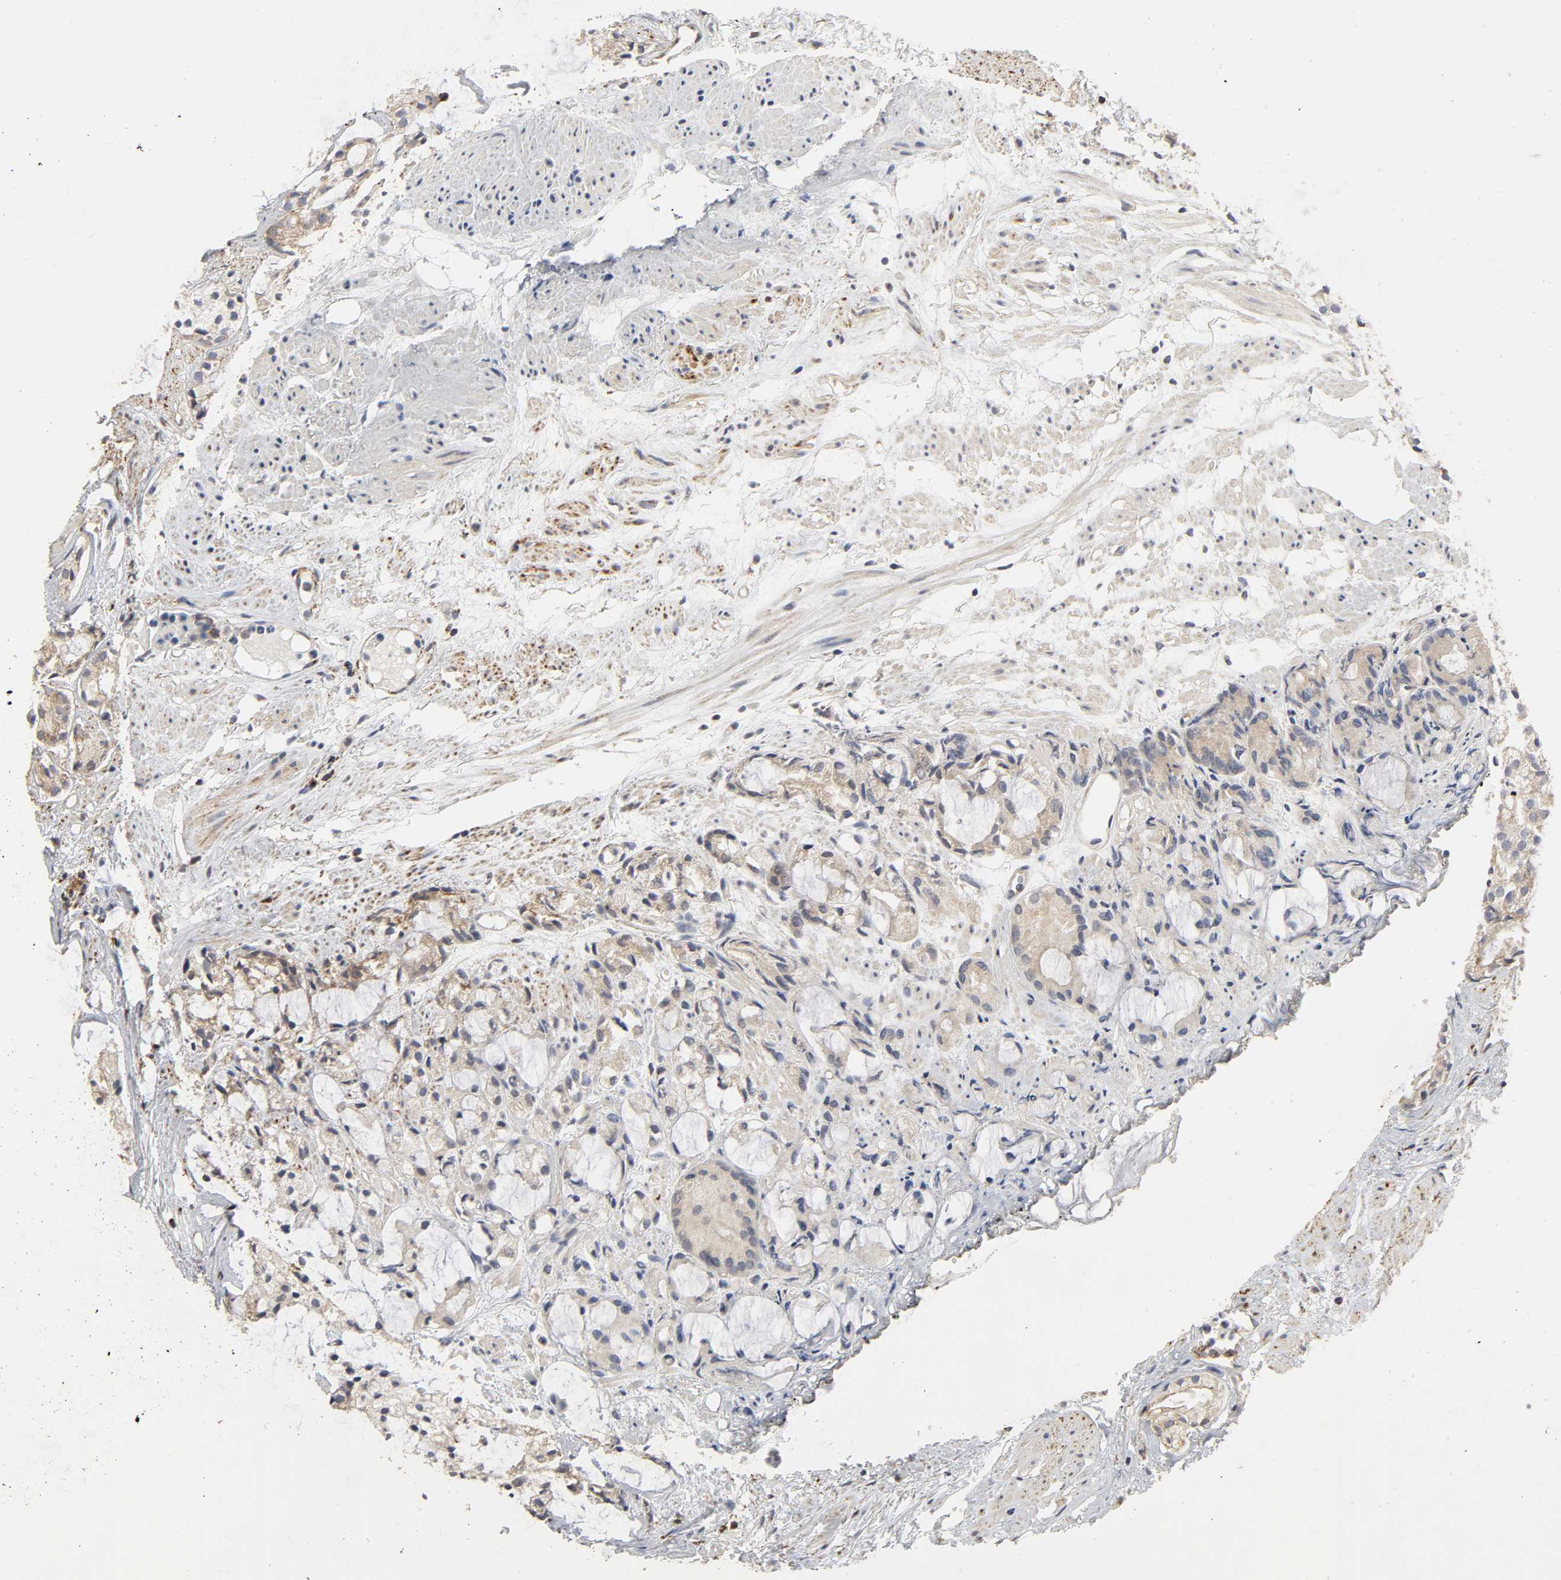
{"staining": {"intensity": "weak", "quantity": ">75%", "location": "cytoplasmic/membranous"}, "tissue": "prostate cancer", "cell_type": "Tumor cells", "image_type": "cancer", "snomed": [{"axis": "morphology", "description": "Adenocarcinoma, High grade"}, {"axis": "topography", "description": "Prostate"}], "caption": "An immunohistochemistry micrograph of tumor tissue is shown. Protein staining in brown labels weak cytoplasmic/membranous positivity in prostate cancer within tumor cells. The staining was performed using DAB to visualize the protein expression in brown, while the nuclei were stained in blue with hematoxylin (Magnification: 20x).", "gene": "COX6B1", "patient": {"sex": "male", "age": 85}}